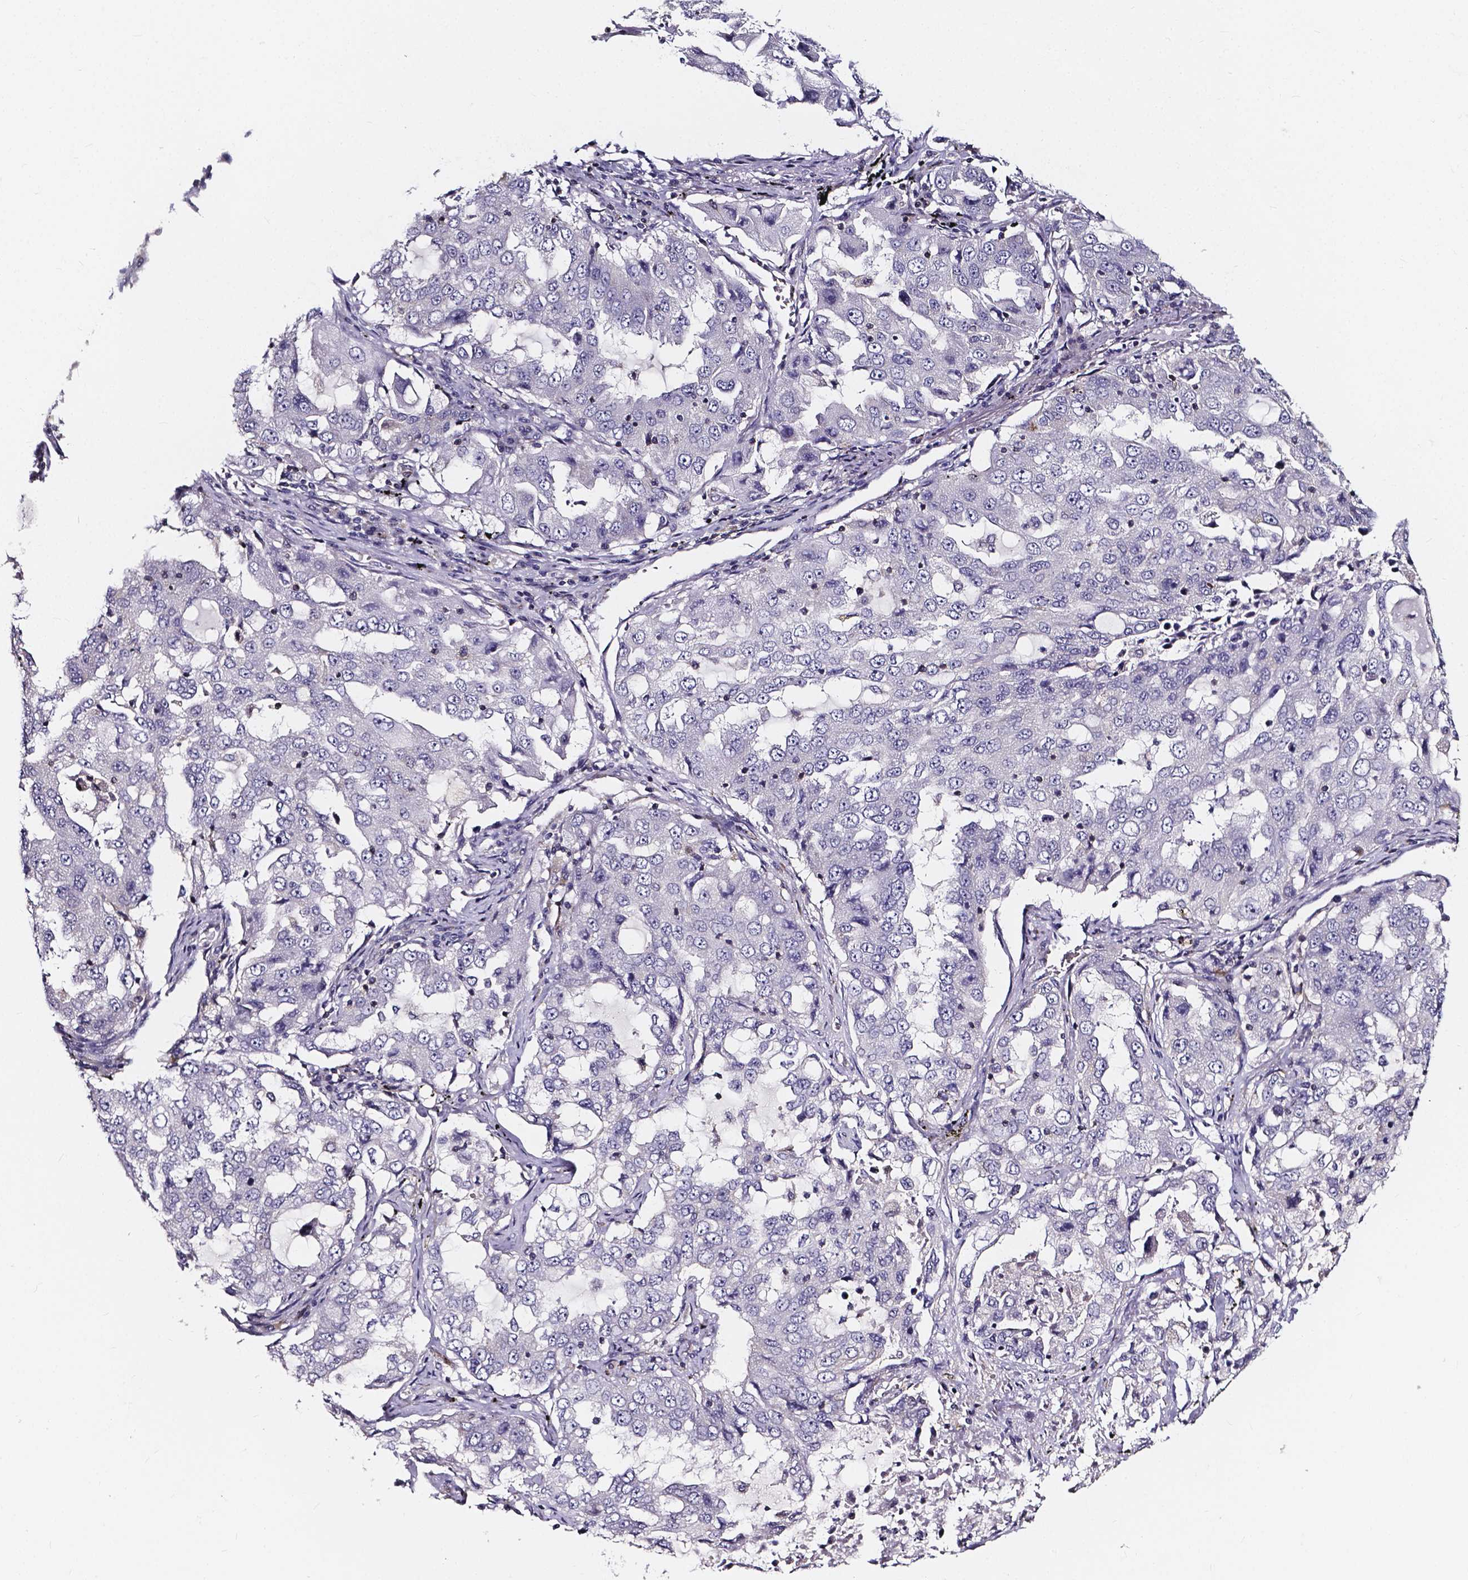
{"staining": {"intensity": "negative", "quantity": "none", "location": "none"}, "tissue": "lung cancer", "cell_type": "Tumor cells", "image_type": "cancer", "snomed": [{"axis": "morphology", "description": "Adenocarcinoma, NOS"}, {"axis": "topography", "description": "Lung"}], "caption": "Immunohistochemistry histopathology image of neoplastic tissue: lung adenocarcinoma stained with DAB (3,3'-diaminobenzidine) reveals no significant protein positivity in tumor cells.", "gene": "THEMIS", "patient": {"sex": "female", "age": 61}}